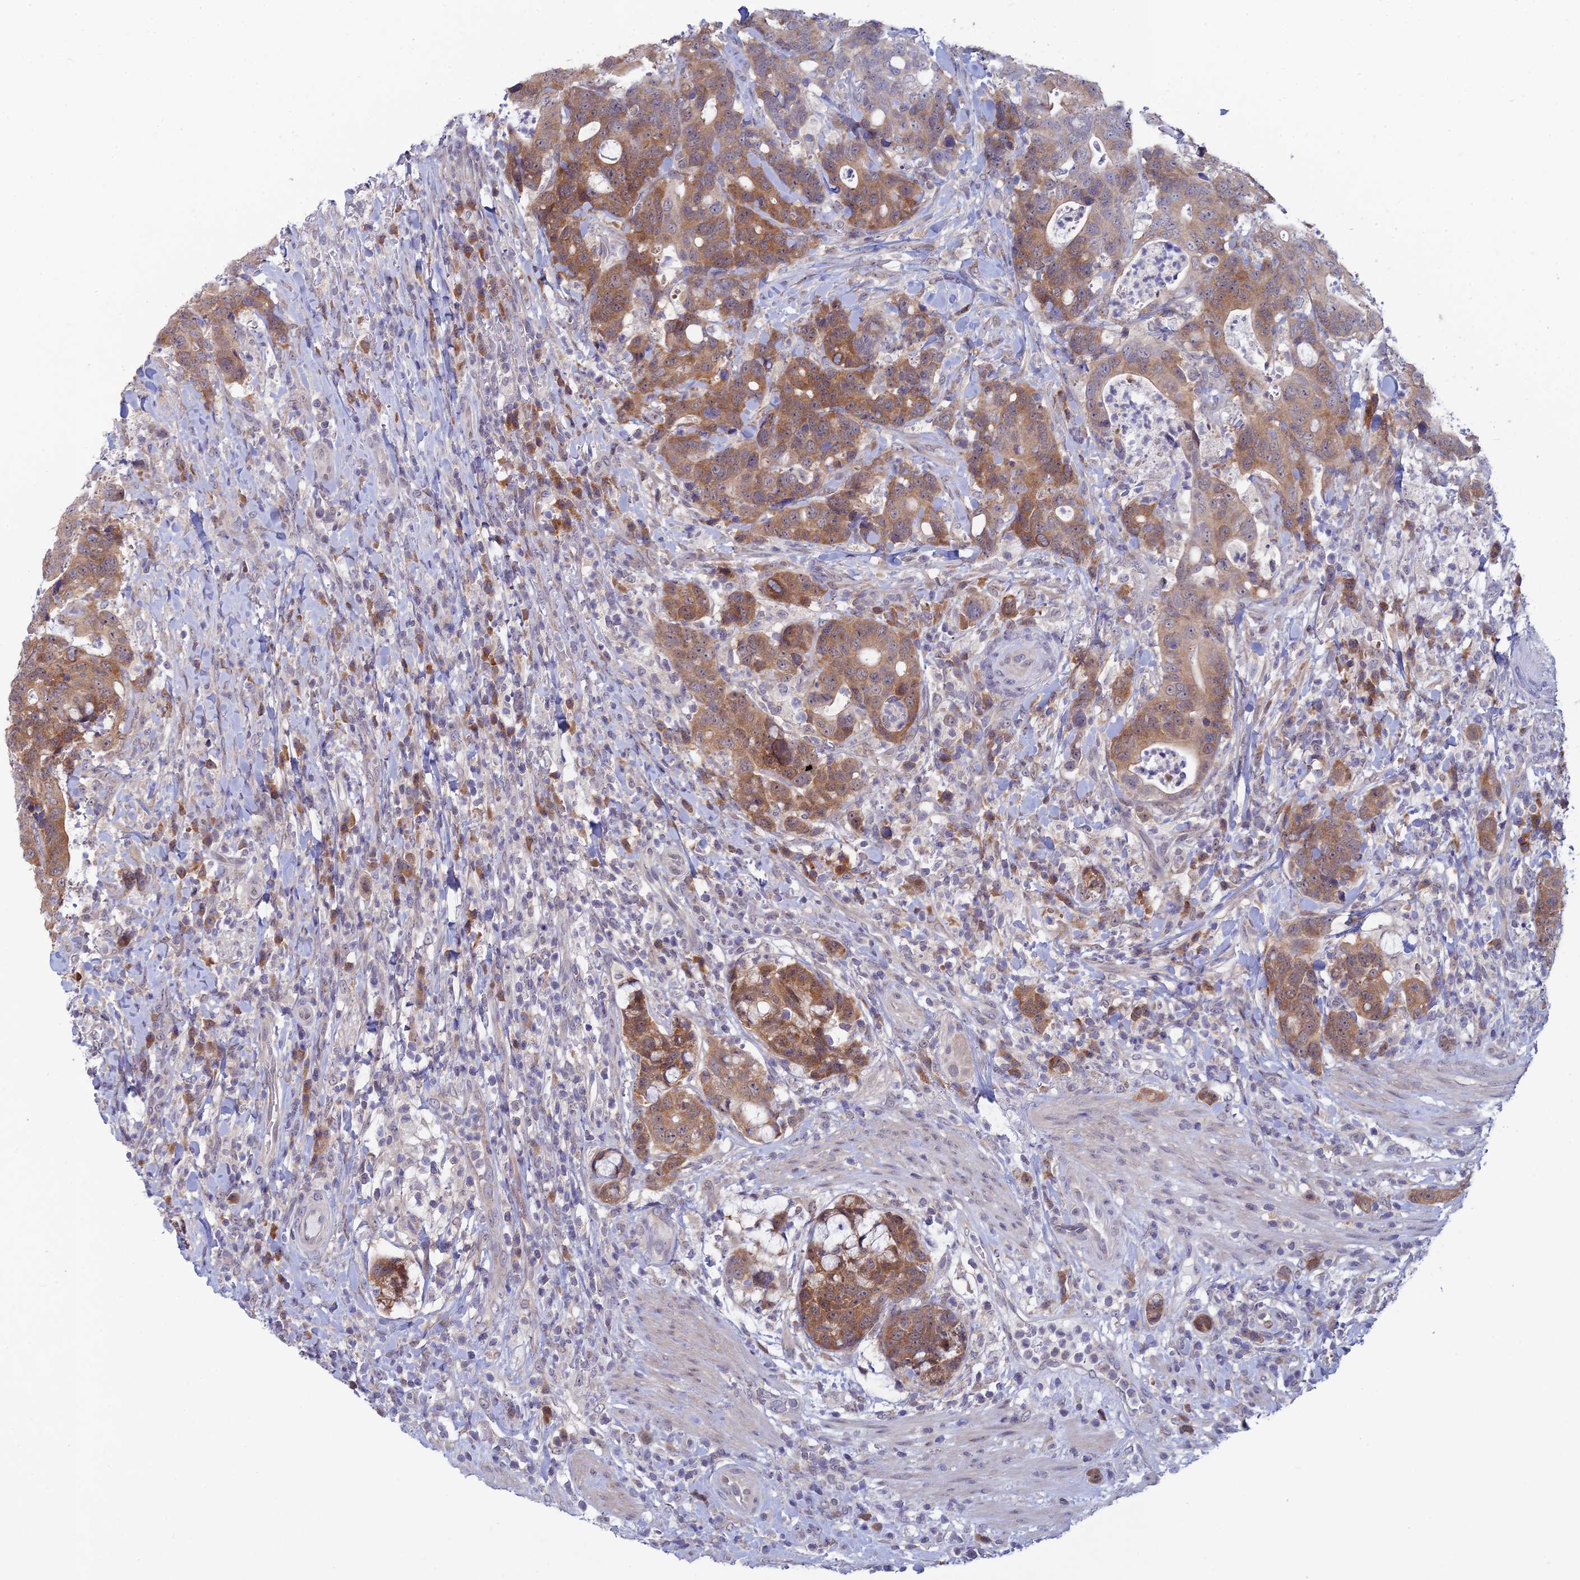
{"staining": {"intensity": "moderate", "quantity": ">75%", "location": "cytoplasmic/membranous"}, "tissue": "colorectal cancer", "cell_type": "Tumor cells", "image_type": "cancer", "snomed": [{"axis": "morphology", "description": "Adenocarcinoma, NOS"}, {"axis": "topography", "description": "Colon"}], "caption": "Colorectal cancer tissue displays moderate cytoplasmic/membranous positivity in approximately >75% of tumor cells The staining was performed using DAB, with brown indicating positive protein expression. Nuclei are stained blue with hematoxylin.", "gene": "SRA1", "patient": {"sex": "female", "age": 82}}